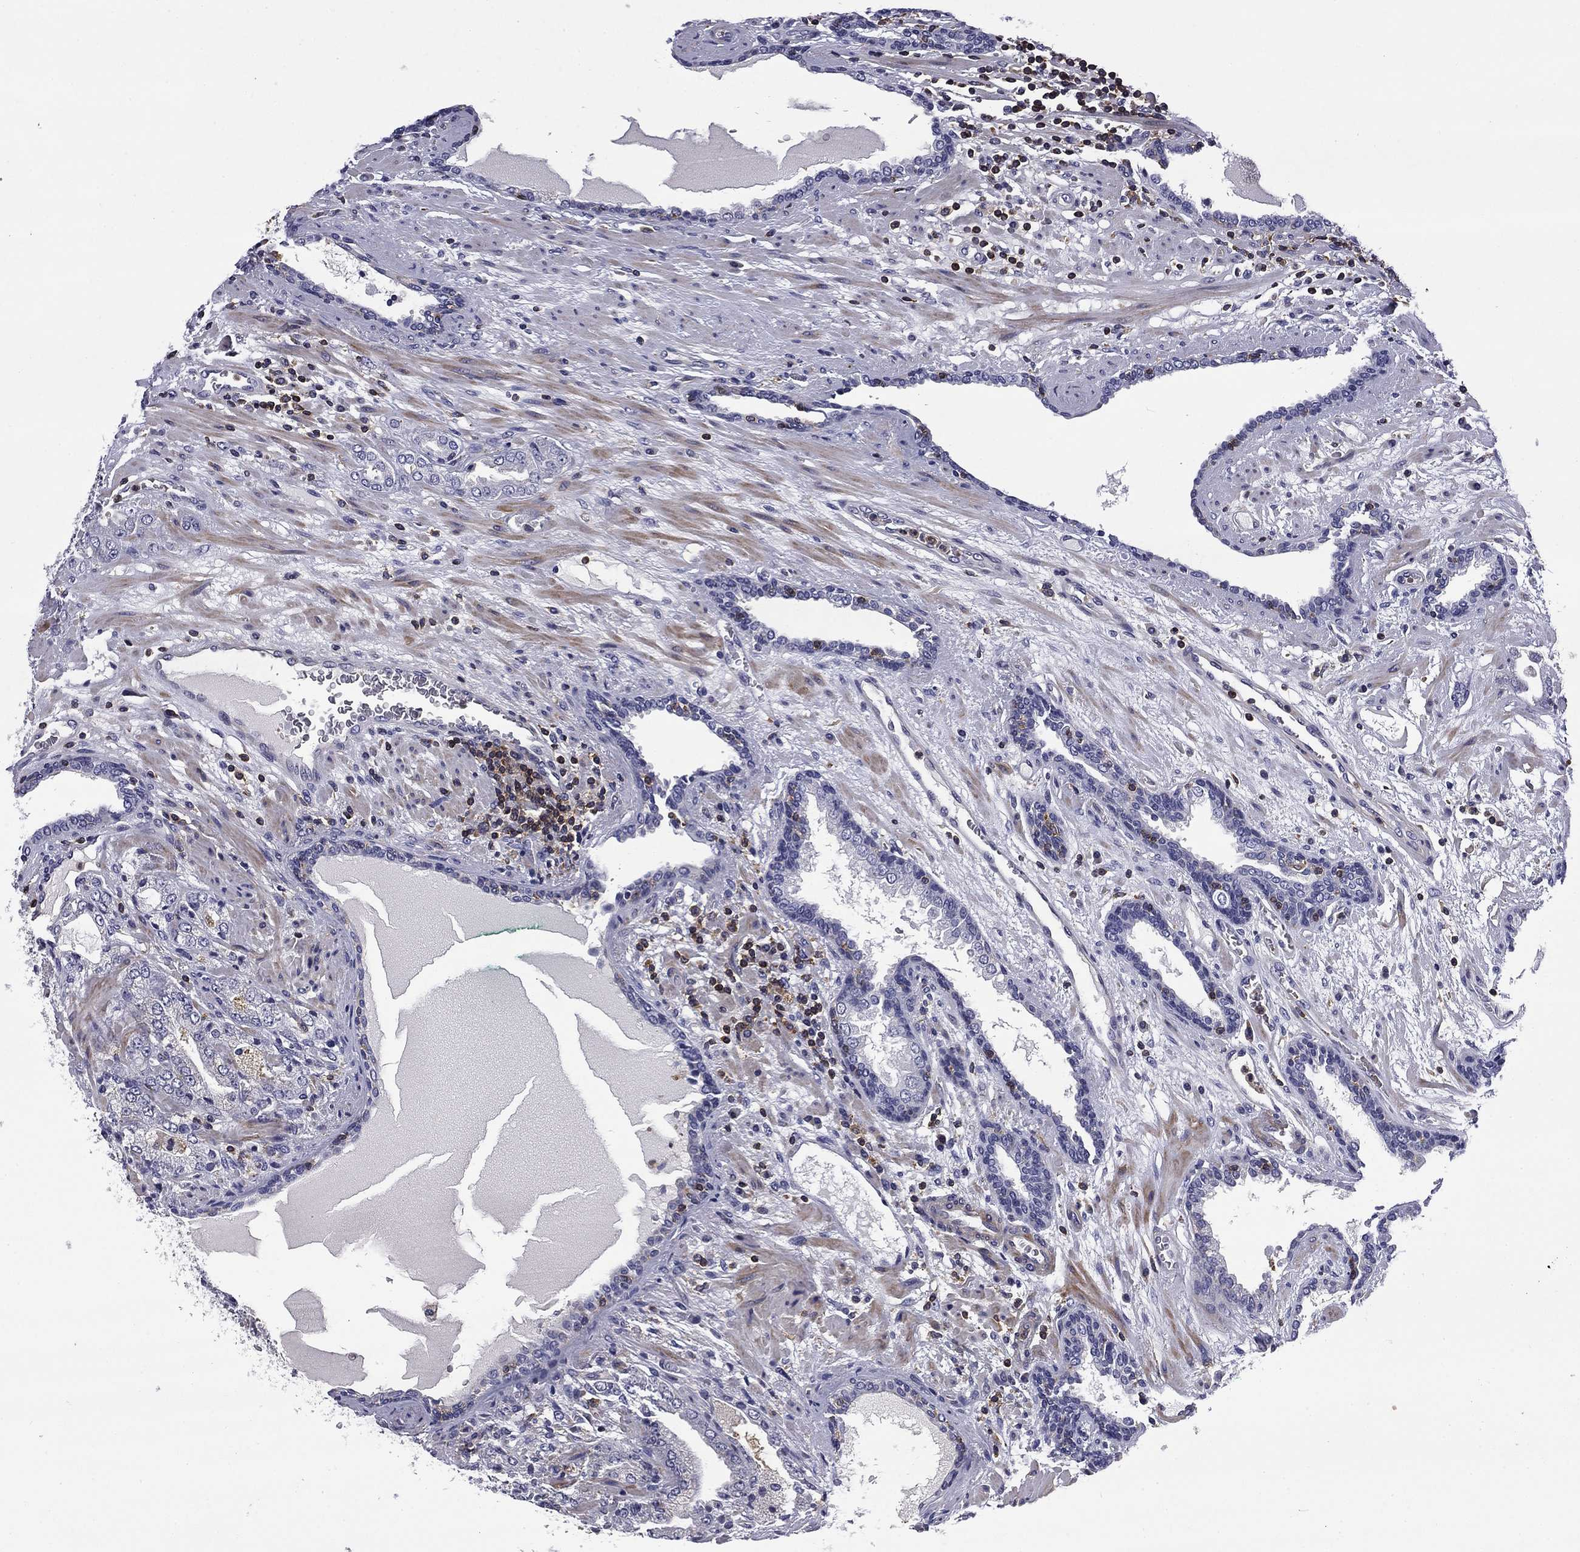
{"staining": {"intensity": "negative", "quantity": "none", "location": "none"}, "tissue": "prostate cancer", "cell_type": "Tumor cells", "image_type": "cancer", "snomed": [{"axis": "morphology", "description": "Adenocarcinoma, Low grade"}, {"axis": "topography", "description": "Prostate"}], "caption": "Prostate low-grade adenocarcinoma was stained to show a protein in brown. There is no significant staining in tumor cells. (DAB (3,3'-diaminobenzidine) IHC with hematoxylin counter stain).", "gene": "ARHGAP45", "patient": {"sex": "male", "age": 68}}